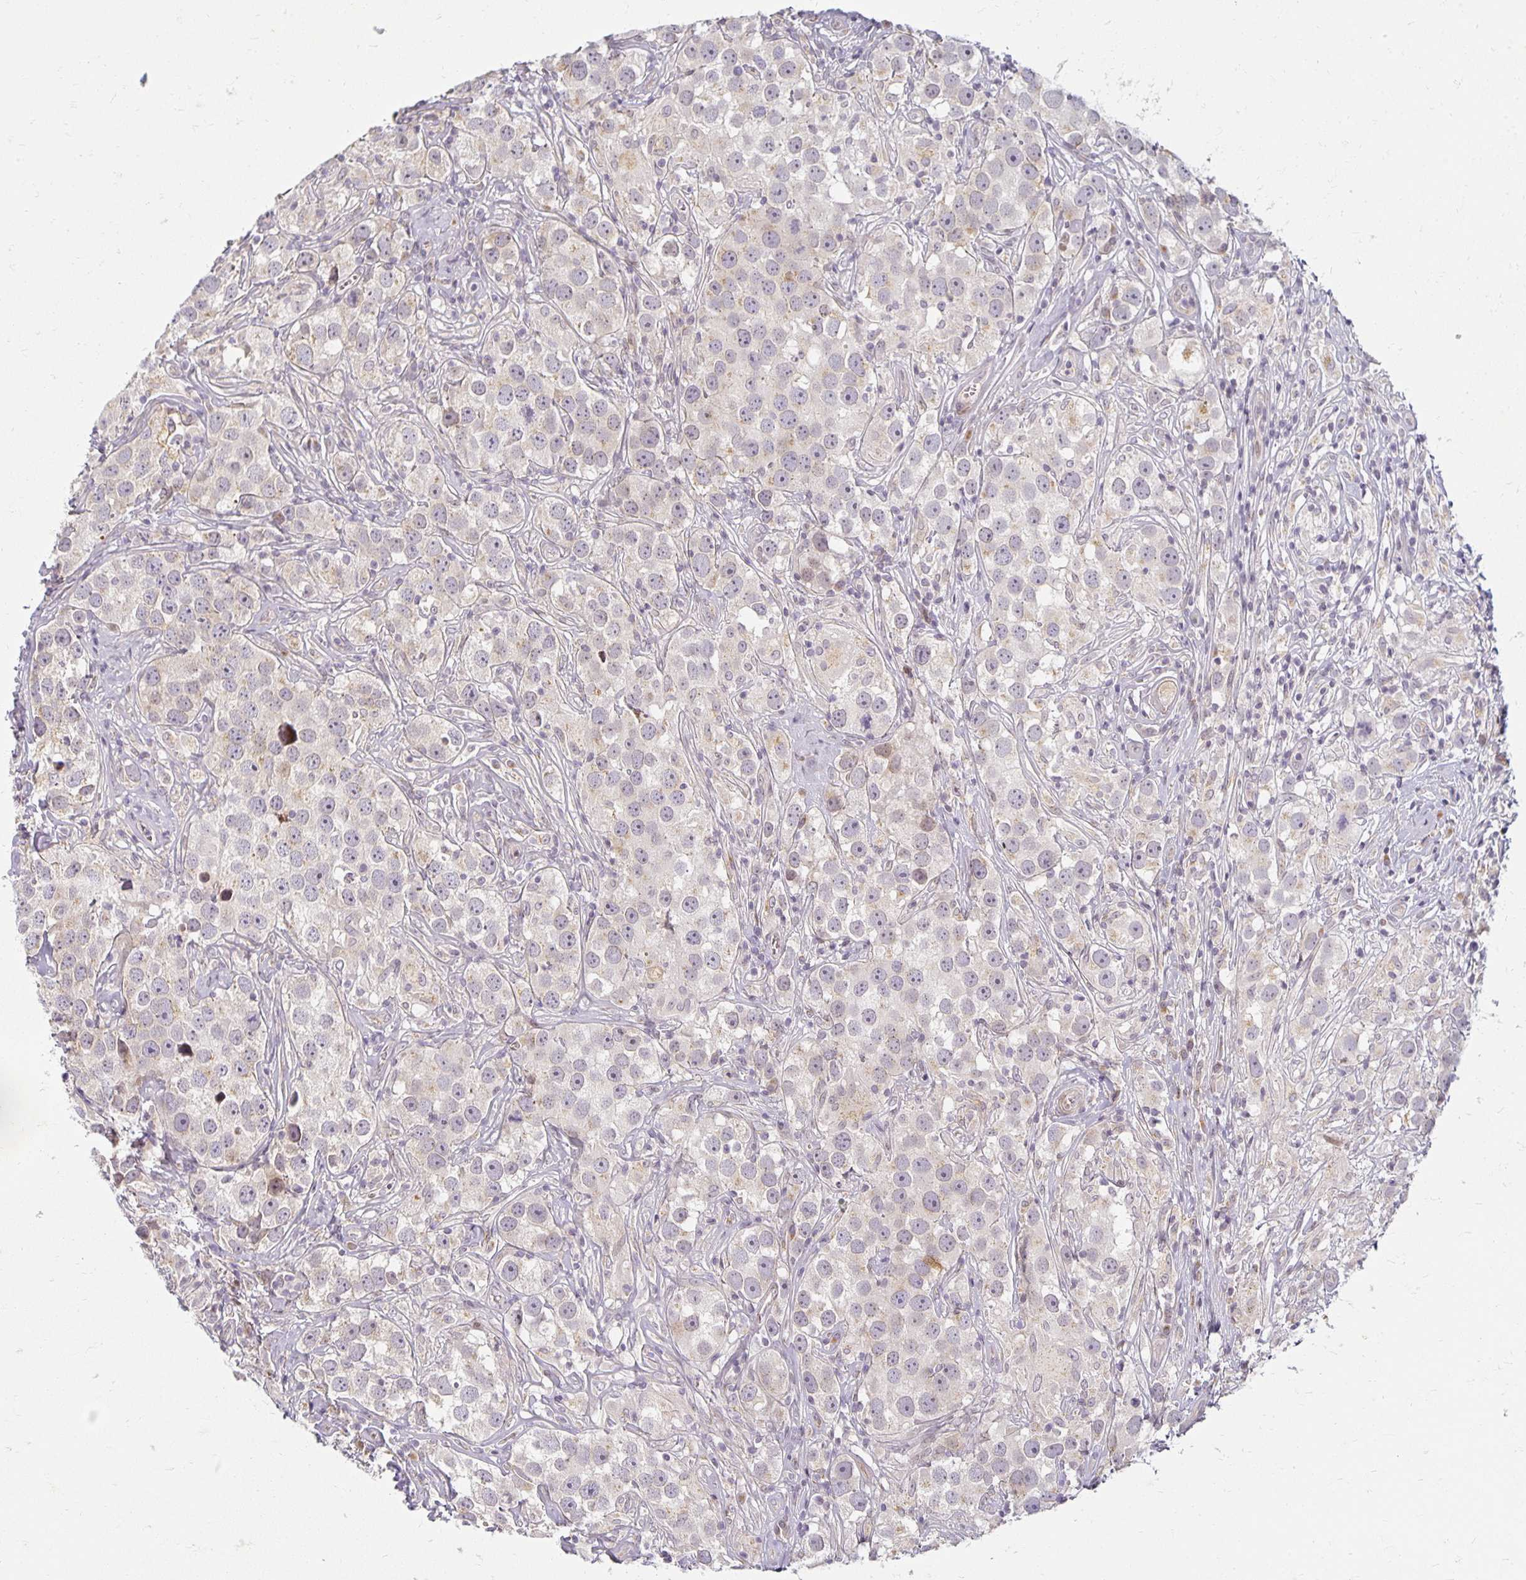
{"staining": {"intensity": "negative", "quantity": "none", "location": "none"}, "tissue": "testis cancer", "cell_type": "Tumor cells", "image_type": "cancer", "snomed": [{"axis": "morphology", "description": "Seminoma, NOS"}, {"axis": "topography", "description": "Testis"}], "caption": "The image demonstrates no staining of tumor cells in testis seminoma.", "gene": "EHF", "patient": {"sex": "male", "age": 49}}